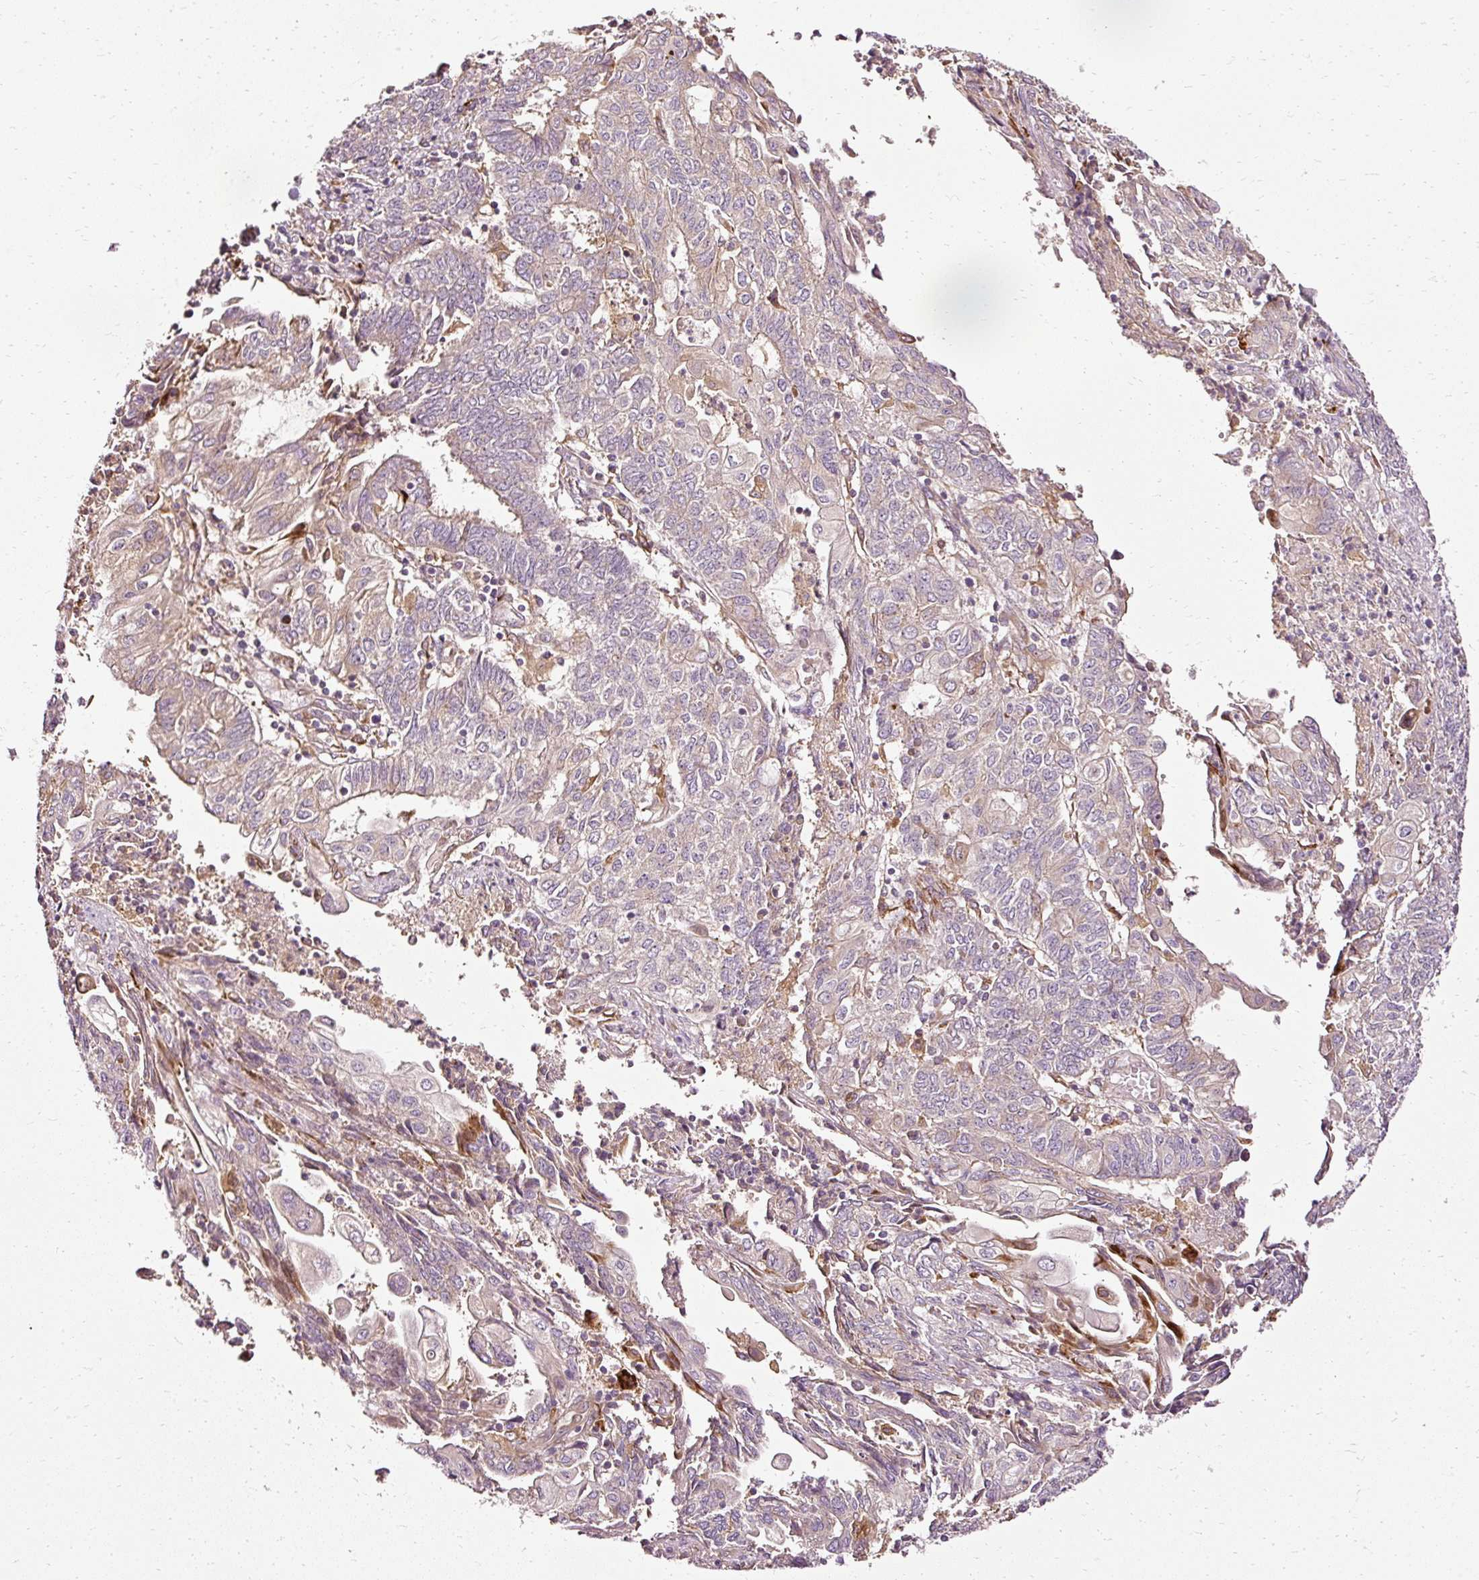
{"staining": {"intensity": "weak", "quantity": "25%-75%", "location": "cytoplasmic/membranous"}, "tissue": "endometrial cancer", "cell_type": "Tumor cells", "image_type": "cancer", "snomed": [{"axis": "morphology", "description": "Adenocarcinoma, NOS"}, {"axis": "topography", "description": "Endometrium"}], "caption": "Immunohistochemical staining of human adenocarcinoma (endometrial) displays weak cytoplasmic/membranous protein staining in approximately 25%-75% of tumor cells. The staining is performed using DAB brown chromogen to label protein expression. The nuclei are counter-stained blue using hematoxylin.", "gene": "NAPA", "patient": {"sex": "female", "age": 54}}